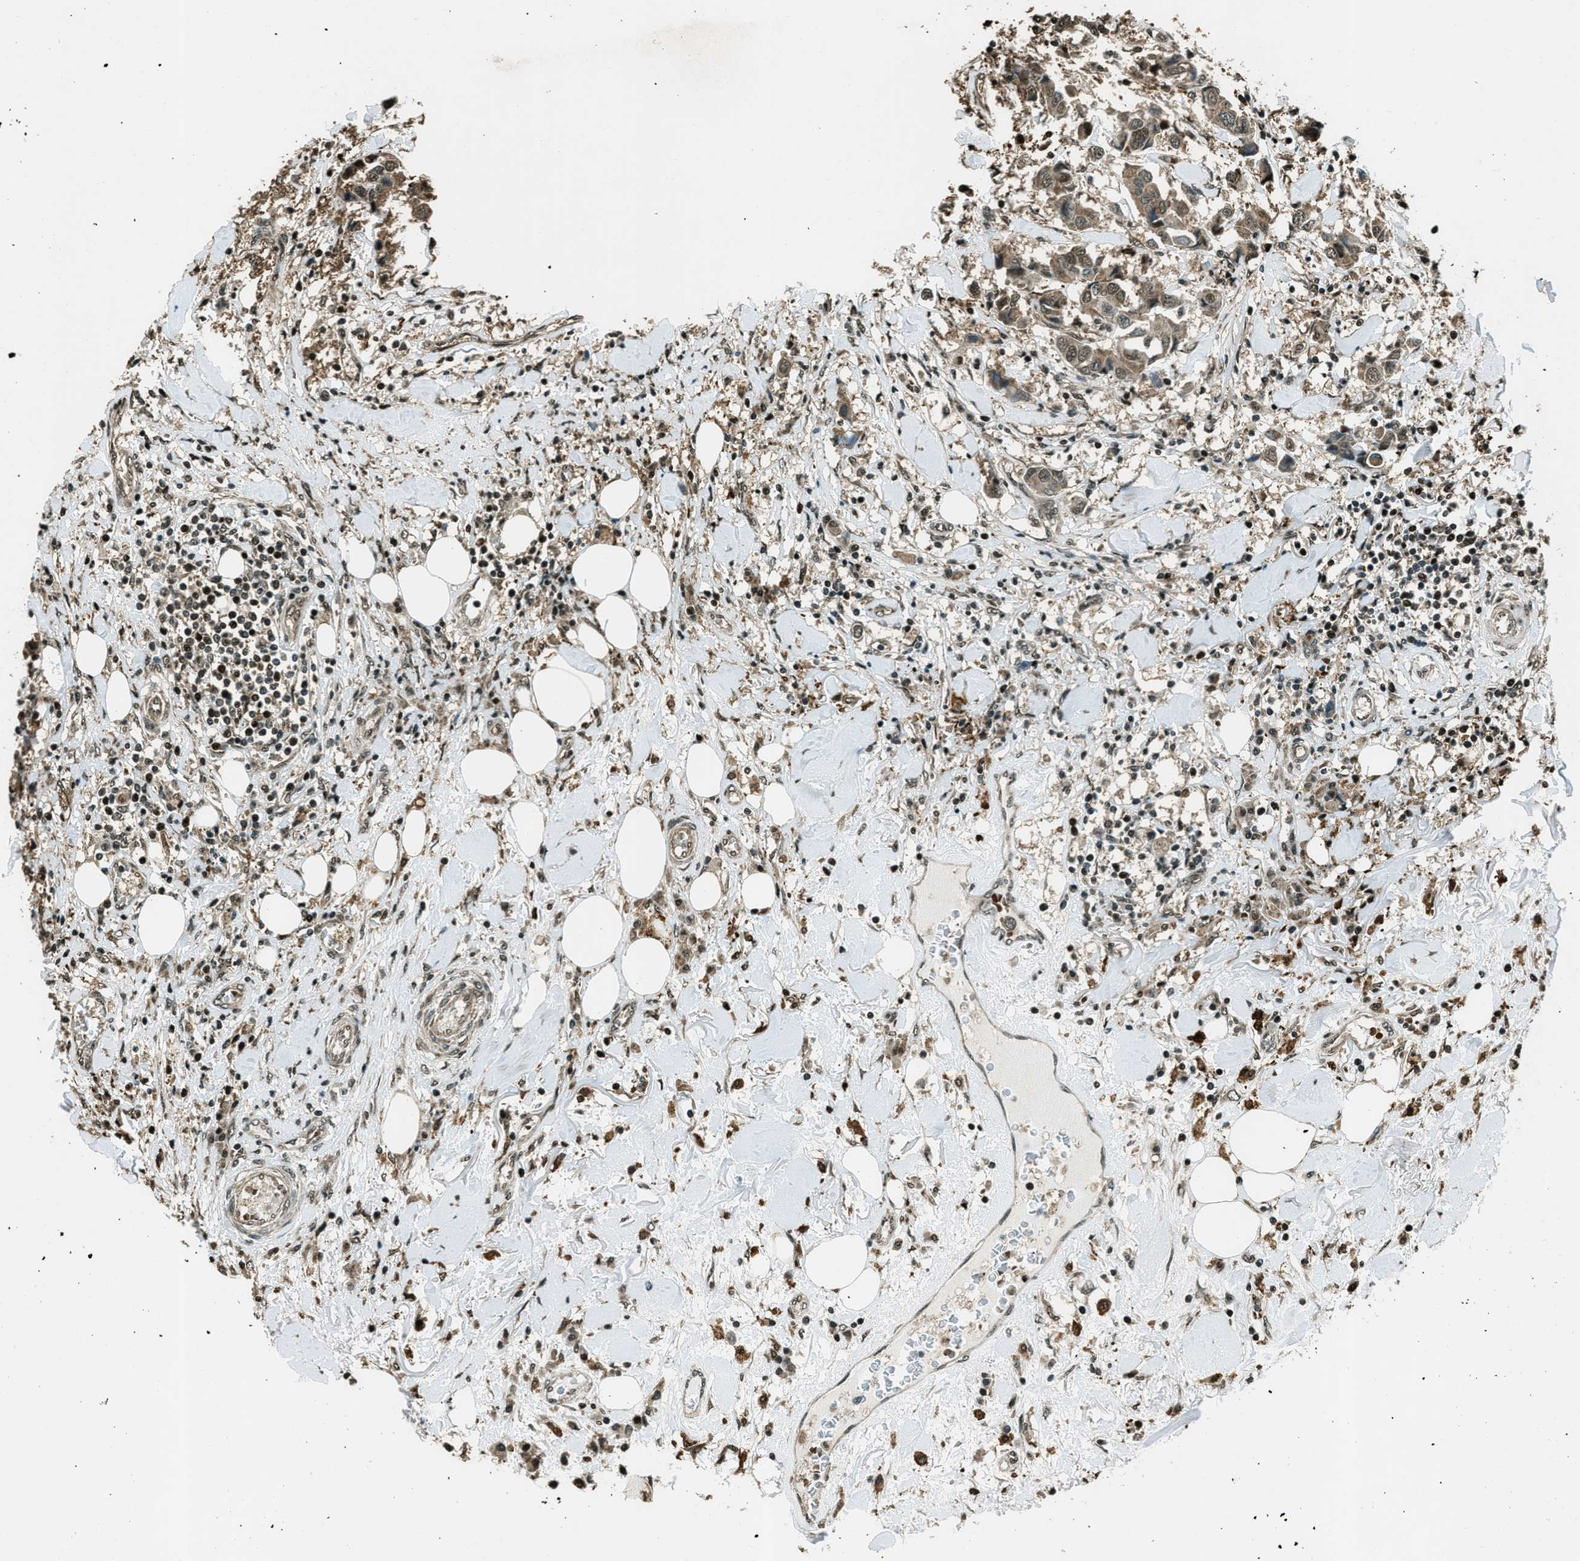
{"staining": {"intensity": "moderate", "quantity": ">75%", "location": "cytoplasmic/membranous,nuclear"}, "tissue": "breast cancer", "cell_type": "Tumor cells", "image_type": "cancer", "snomed": [{"axis": "morphology", "description": "Duct carcinoma"}, {"axis": "topography", "description": "Breast"}], "caption": "Immunohistochemical staining of human breast intraductal carcinoma exhibits medium levels of moderate cytoplasmic/membranous and nuclear positivity in about >75% of tumor cells.", "gene": "TARDBP", "patient": {"sex": "female", "age": 80}}